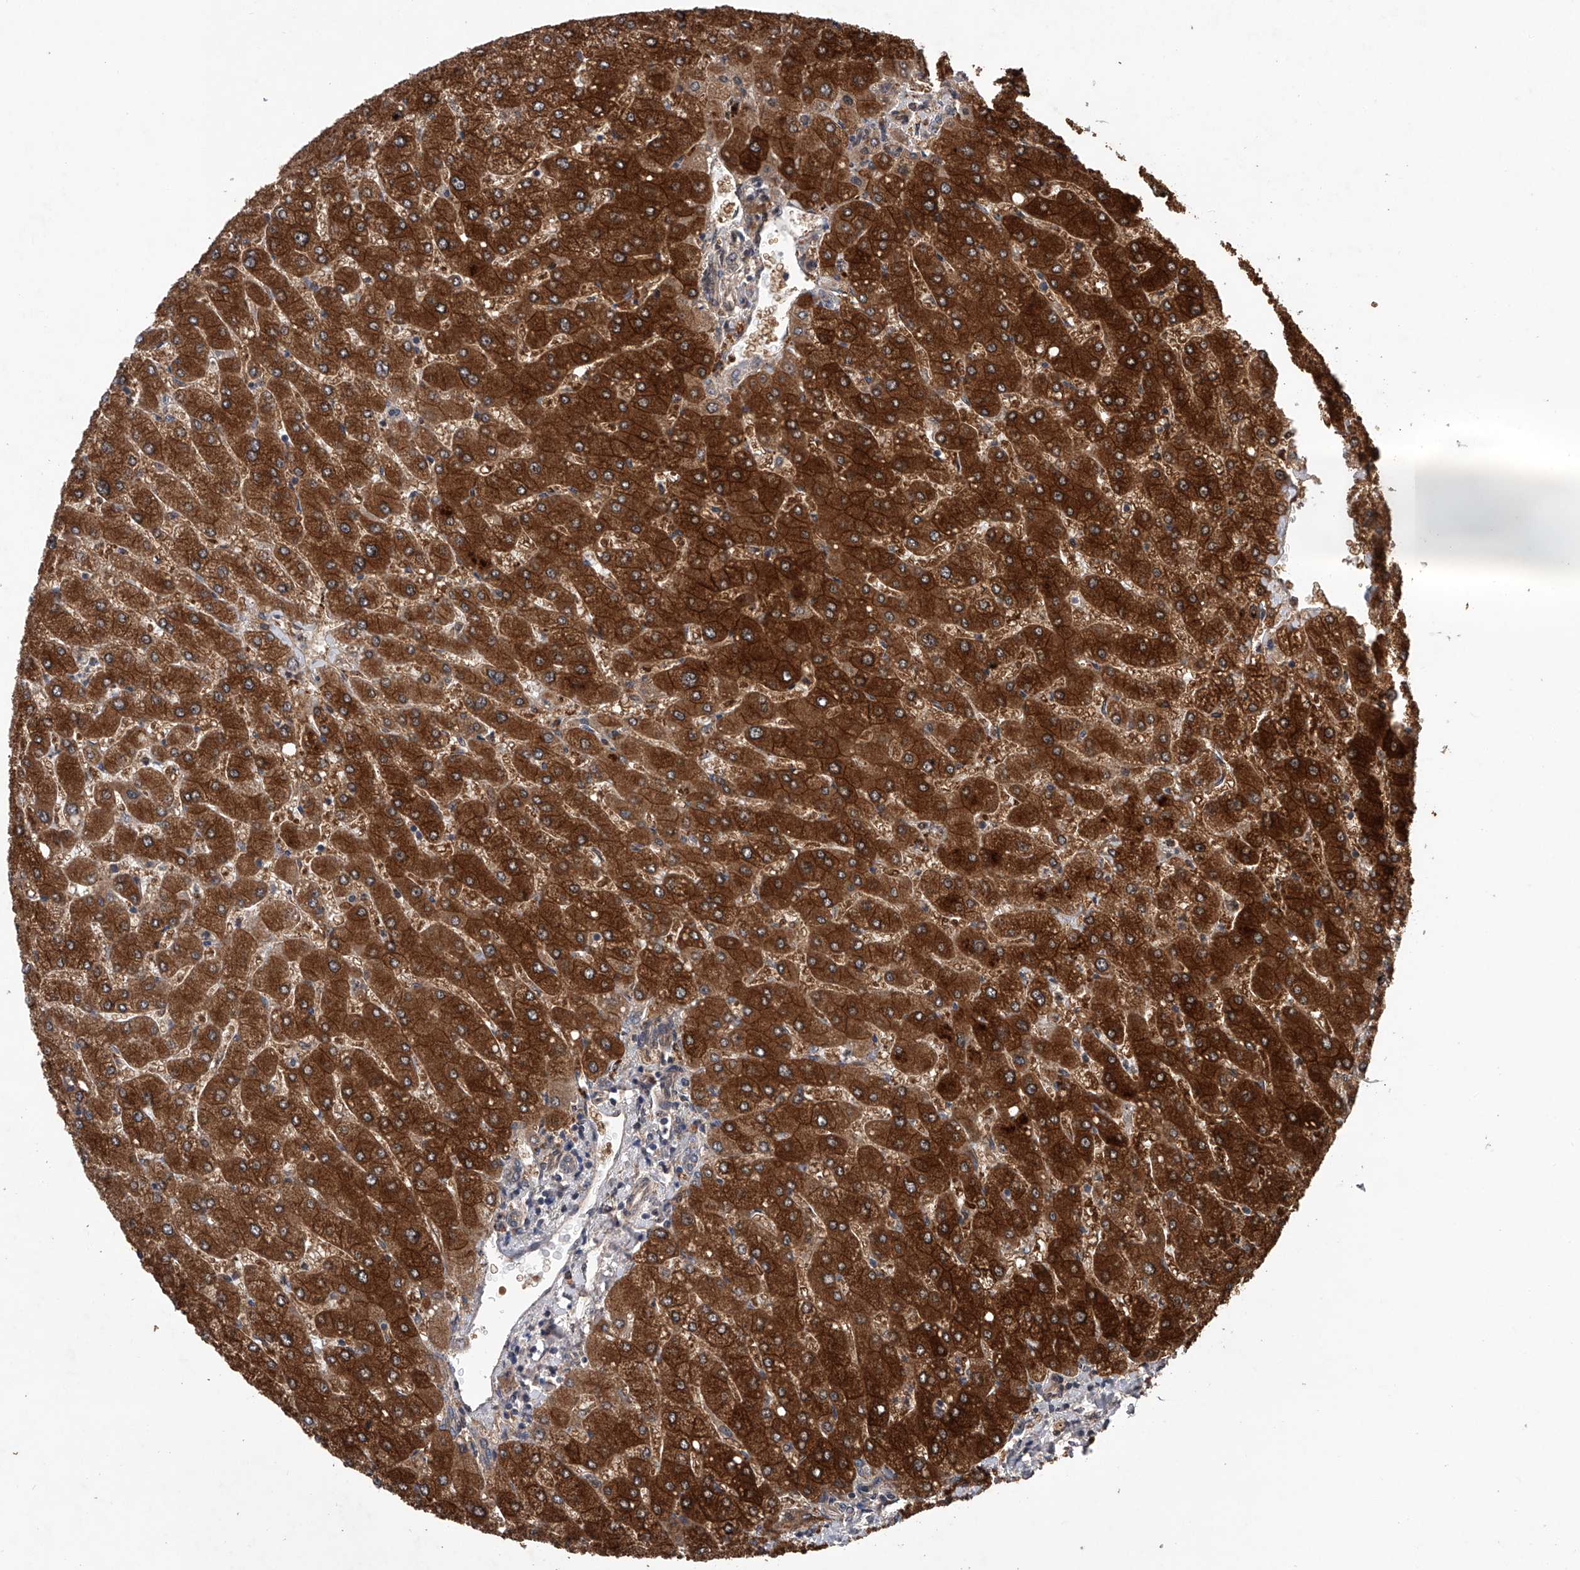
{"staining": {"intensity": "moderate", "quantity": "25%-75%", "location": "cytoplasmic/membranous"}, "tissue": "liver", "cell_type": "Cholangiocytes", "image_type": "normal", "snomed": [{"axis": "morphology", "description": "Normal tissue, NOS"}, {"axis": "topography", "description": "Liver"}], "caption": "Brown immunohistochemical staining in benign human liver exhibits moderate cytoplasmic/membranous positivity in approximately 25%-75% of cholangiocytes.", "gene": "MAP3K11", "patient": {"sex": "male", "age": 55}}